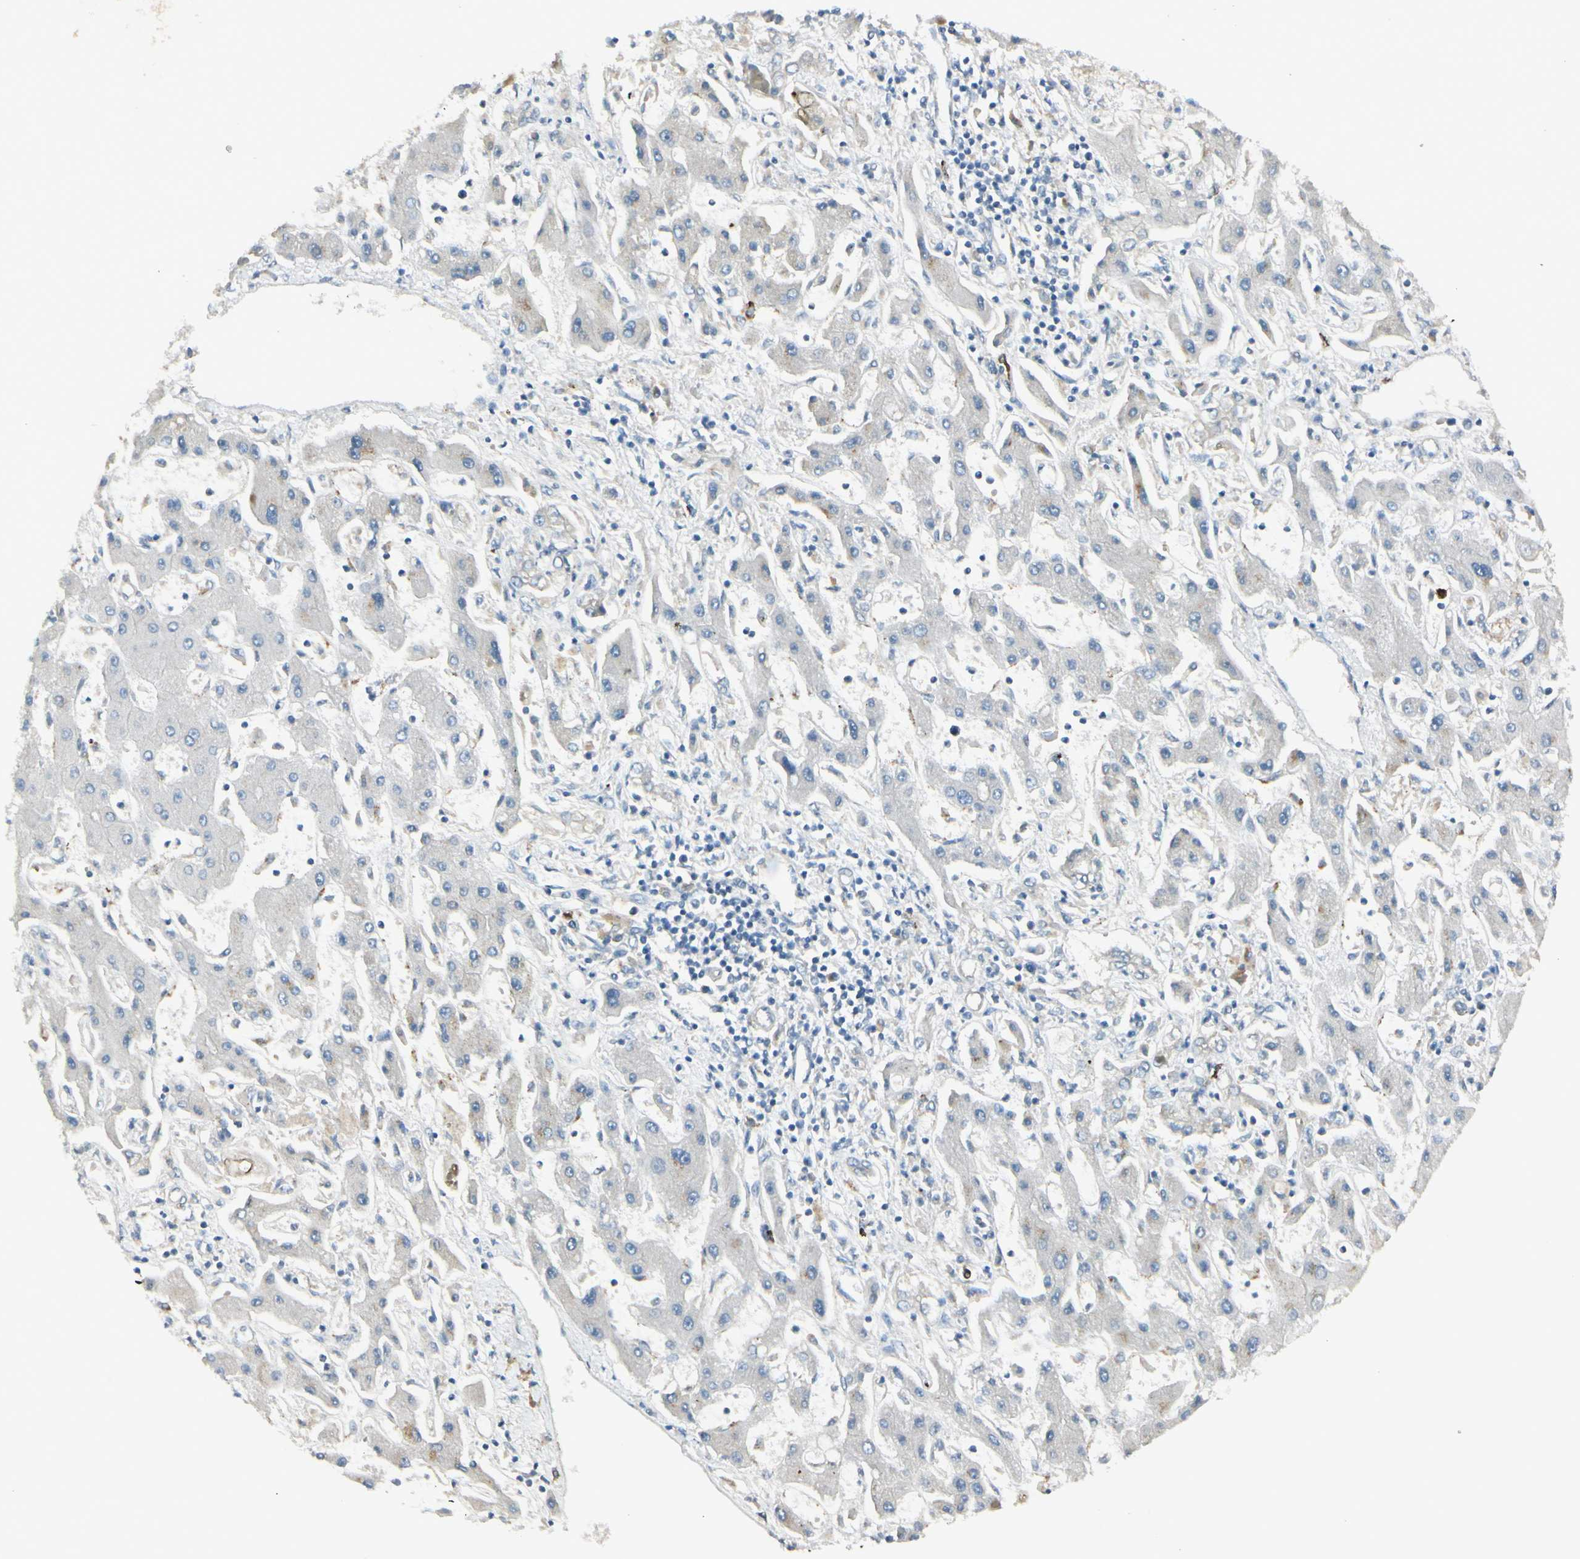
{"staining": {"intensity": "weak", "quantity": "<25%", "location": "cytoplasmic/membranous"}, "tissue": "liver cancer", "cell_type": "Tumor cells", "image_type": "cancer", "snomed": [{"axis": "morphology", "description": "Cholangiocarcinoma"}, {"axis": "topography", "description": "Liver"}], "caption": "Liver cholangiocarcinoma was stained to show a protein in brown. There is no significant positivity in tumor cells.", "gene": "MAPRE3", "patient": {"sex": "male", "age": 50}}